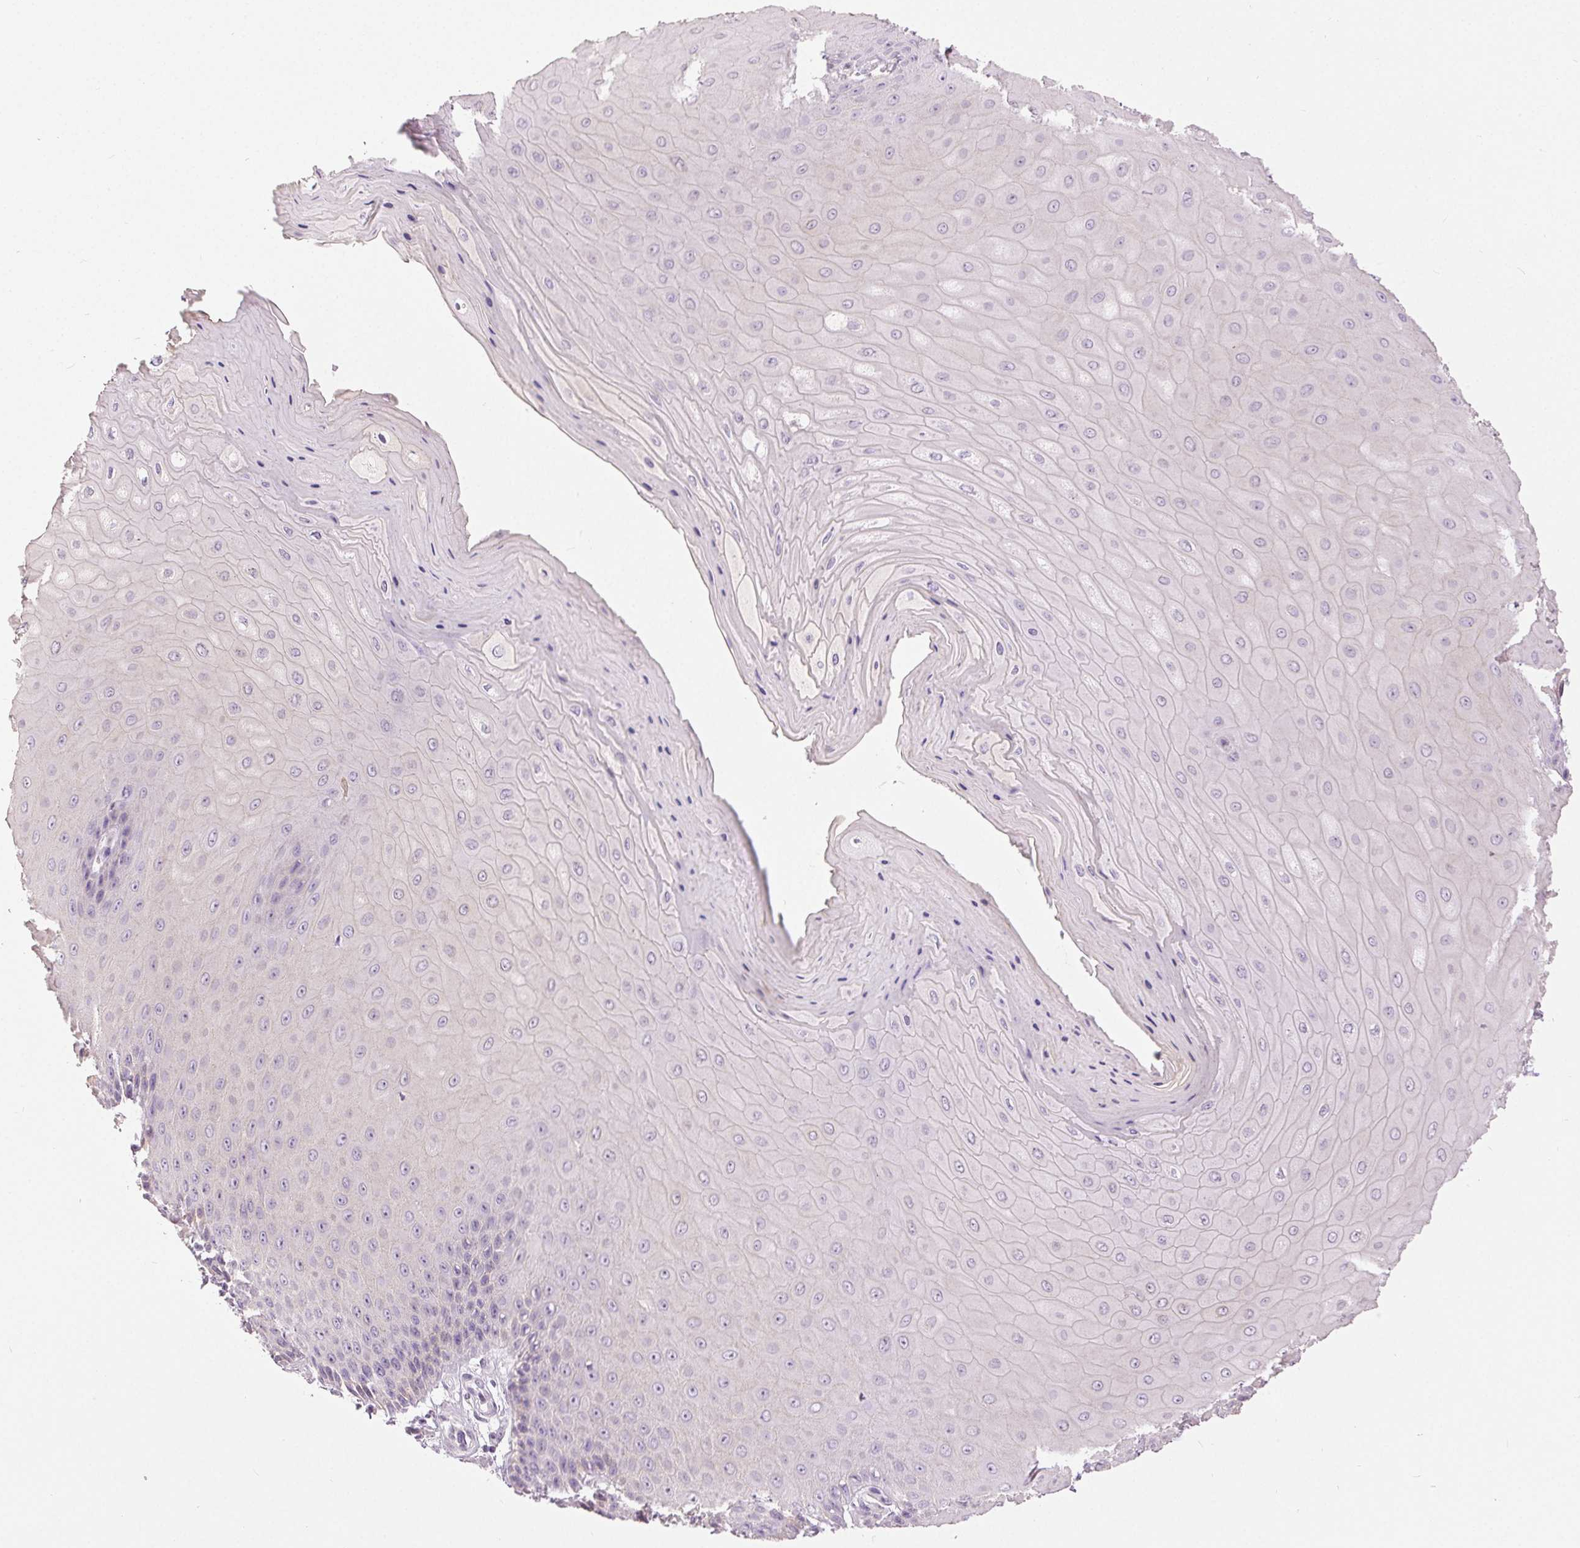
{"staining": {"intensity": "negative", "quantity": "none", "location": "none"}, "tissue": "vagina", "cell_type": "Squamous epithelial cells", "image_type": "normal", "snomed": [{"axis": "morphology", "description": "Normal tissue, NOS"}, {"axis": "topography", "description": "Vagina"}], "caption": "IHC image of normal human vagina stained for a protein (brown), which displays no positivity in squamous epithelial cells. (Immunohistochemistry (ihc), brightfield microscopy, high magnification).", "gene": "DSG3", "patient": {"sex": "female", "age": 83}}